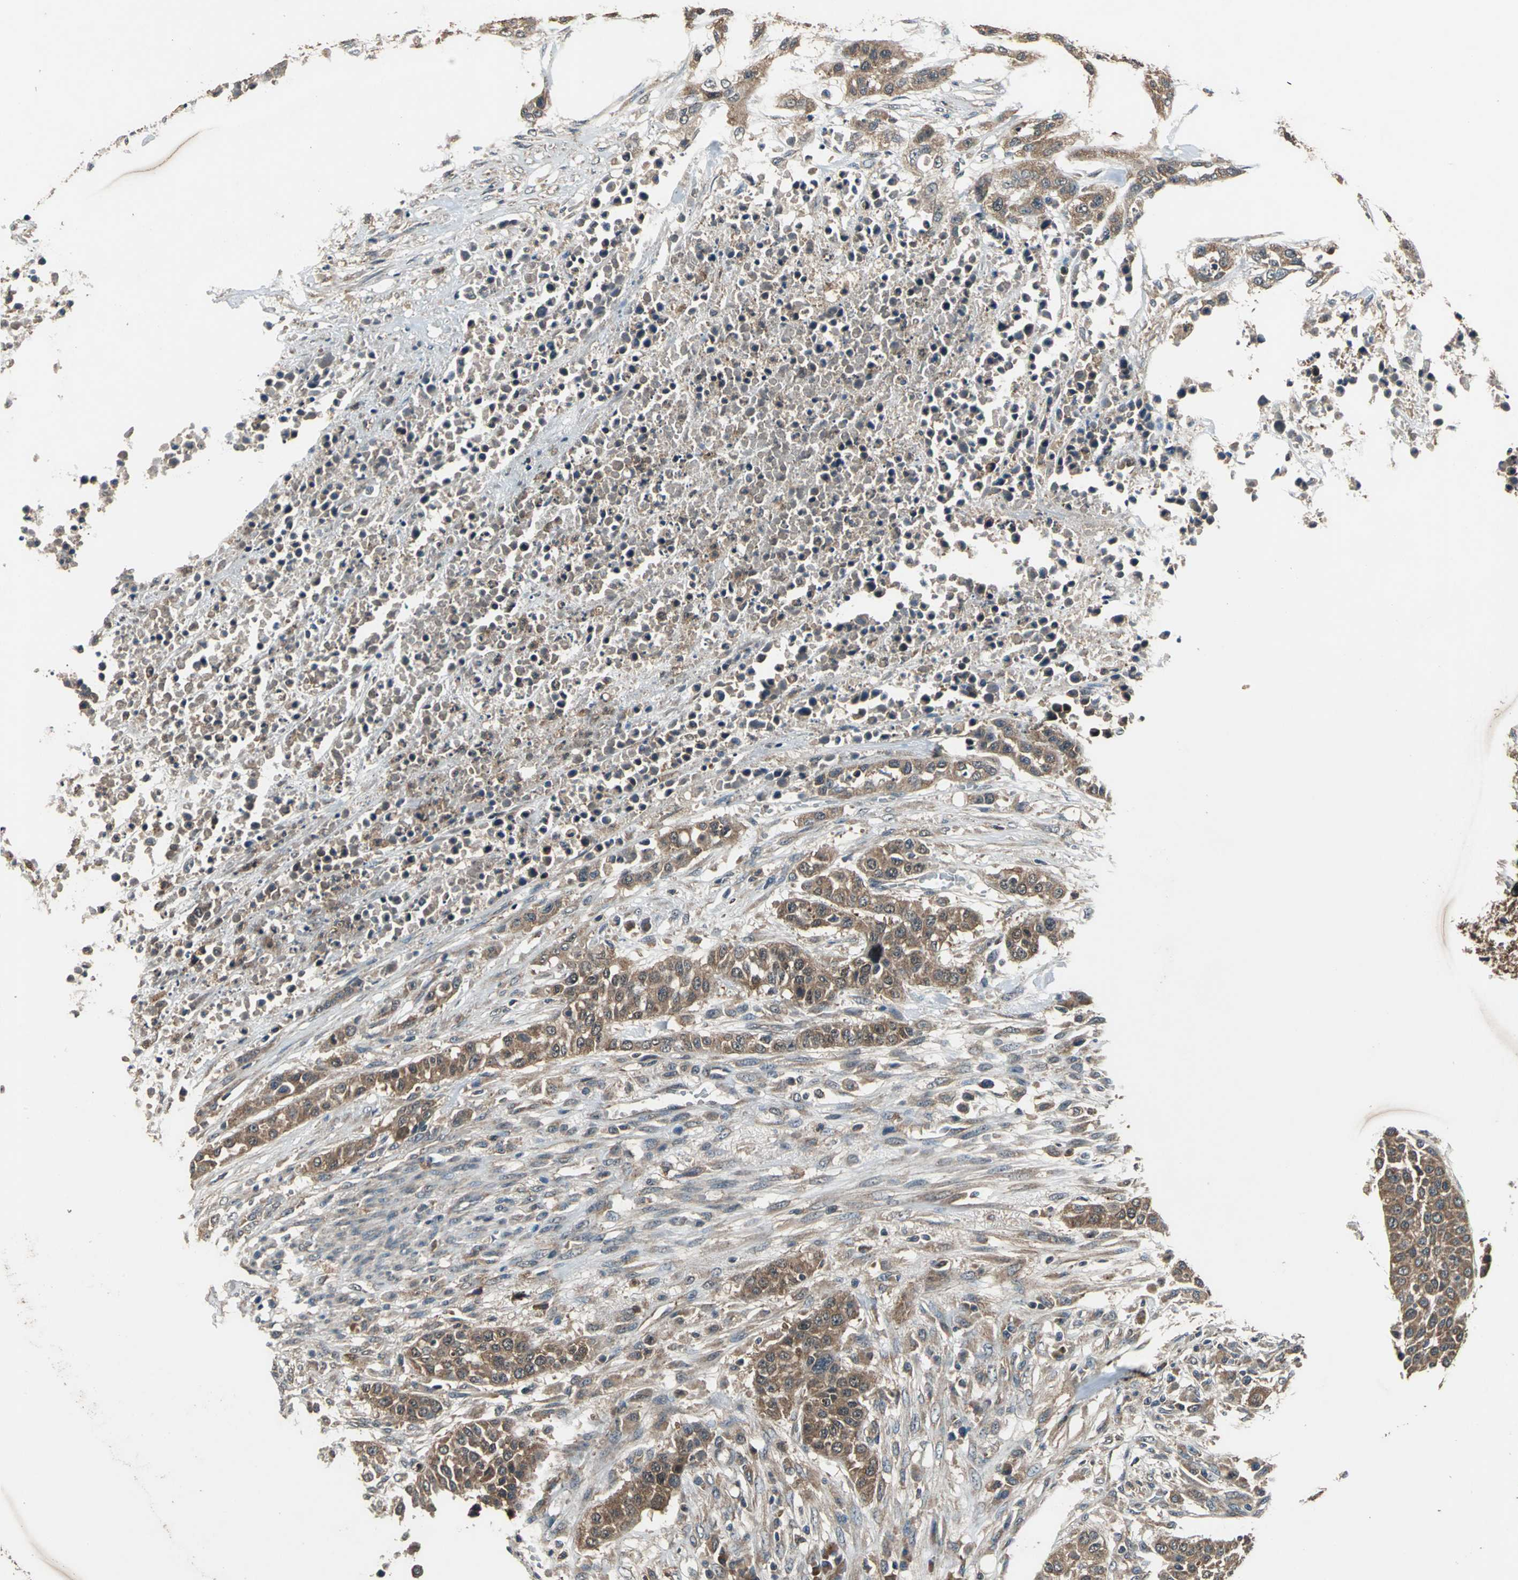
{"staining": {"intensity": "moderate", "quantity": ">75%", "location": "cytoplasmic/membranous"}, "tissue": "urothelial cancer", "cell_type": "Tumor cells", "image_type": "cancer", "snomed": [{"axis": "morphology", "description": "Urothelial carcinoma, High grade"}, {"axis": "topography", "description": "Urinary bladder"}], "caption": "A photomicrograph of human high-grade urothelial carcinoma stained for a protein exhibits moderate cytoplasmic/membranous brown staining in tumor cells. Ihc stains the protein of interest in brown and the nuclei are stained blue.", "gene": "ZNF608", "patient": {"sex": "male", "age": 74}}